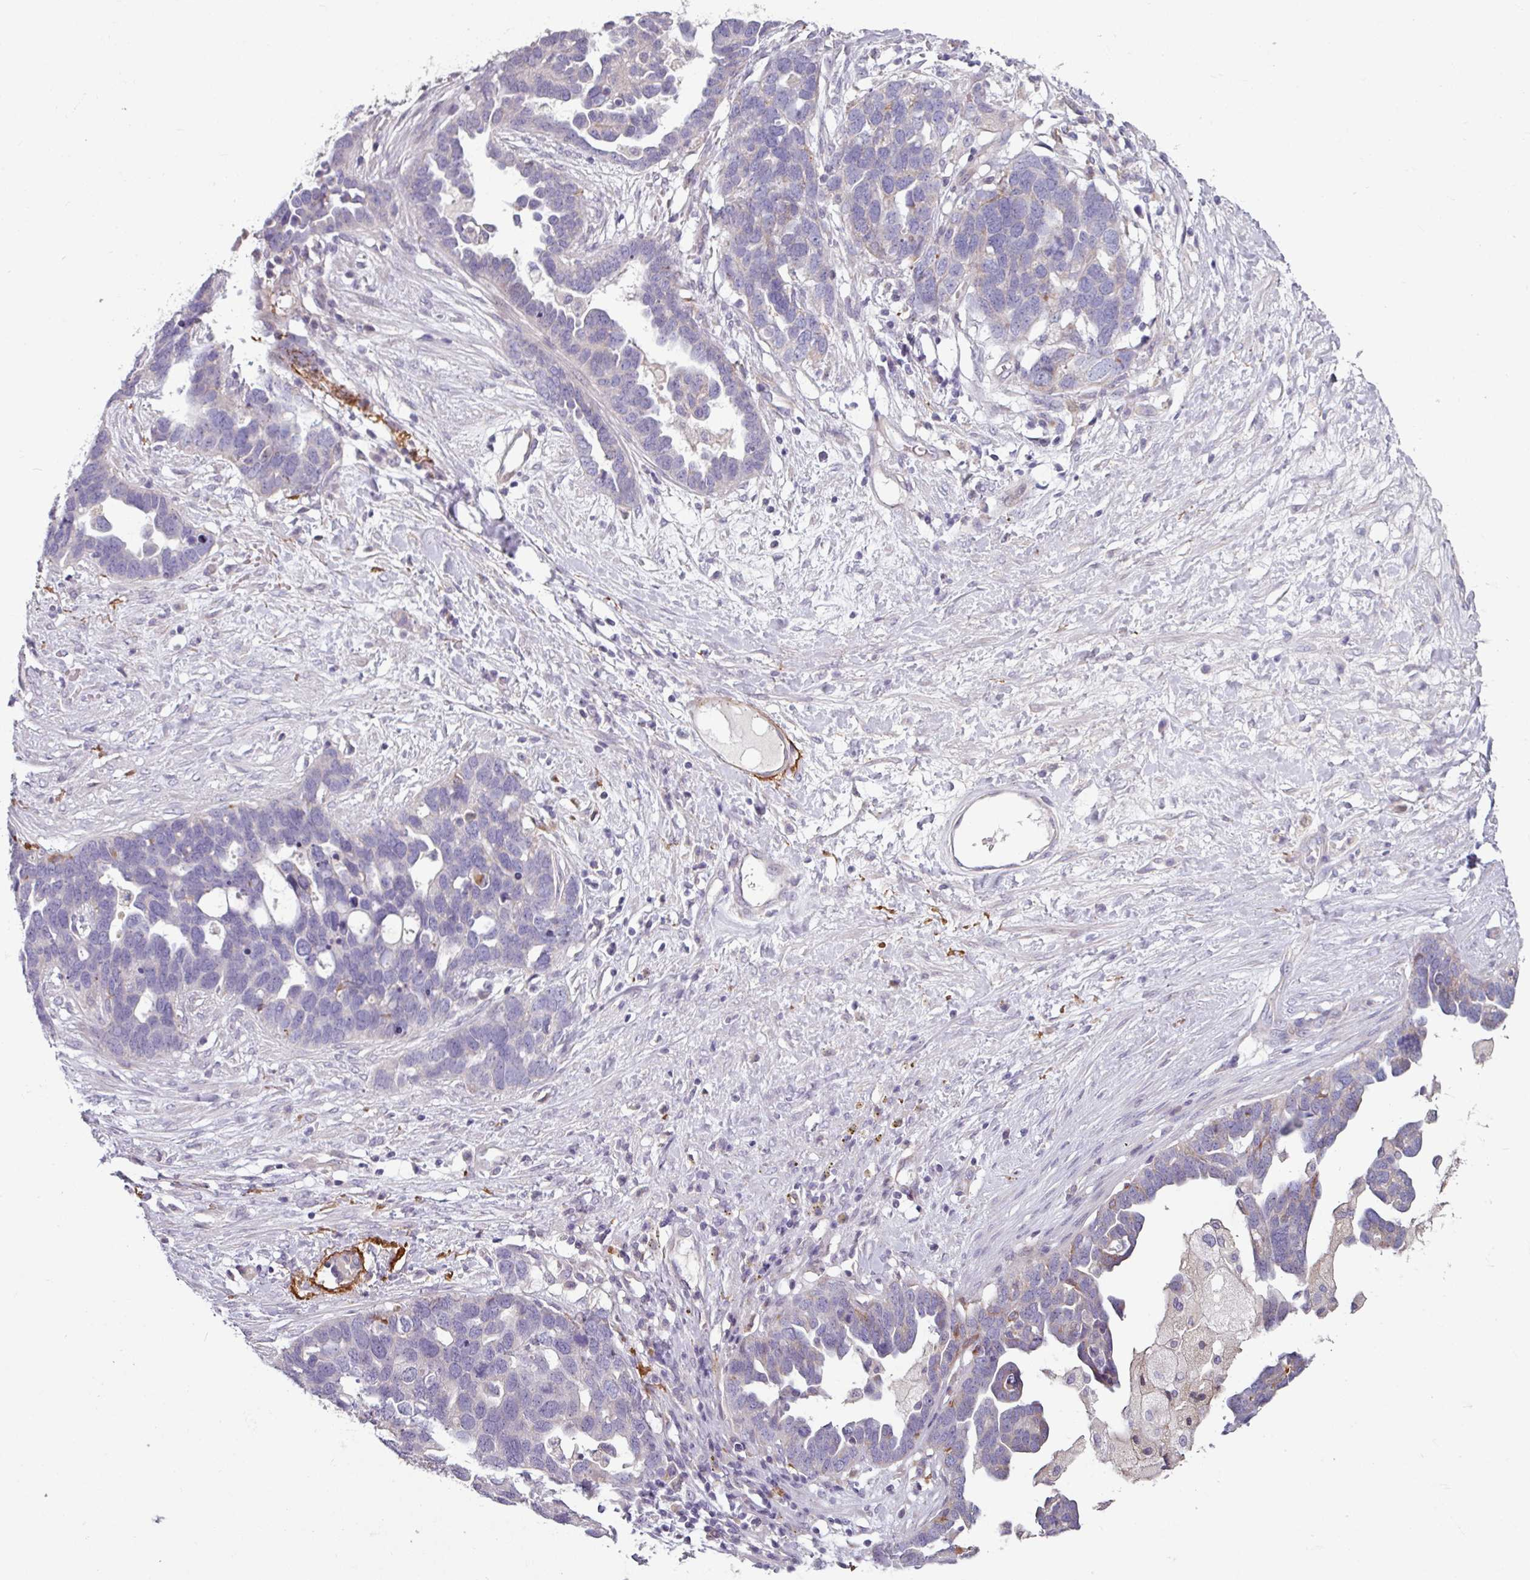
{"staining": {"intensity": "negative", "quantity": "none", "location": "none"}, "tissue": "ovarian cancer", "cell_type": "Tumor cells", "image_type": "cancer", "snomed": [{"axis": "morphology", "description": "Cystadenocarcinoma, serous, NOS"}, {"axis": "topography", "description": "Ovary"}], "caption": "Immunohistochemistry (IHC) of human ovarian serous cystadenocarcinoma exhibits no positivity in tumor cells.", "gene": "MTMR14", "patient": {"sex": "female", "age": 54}}